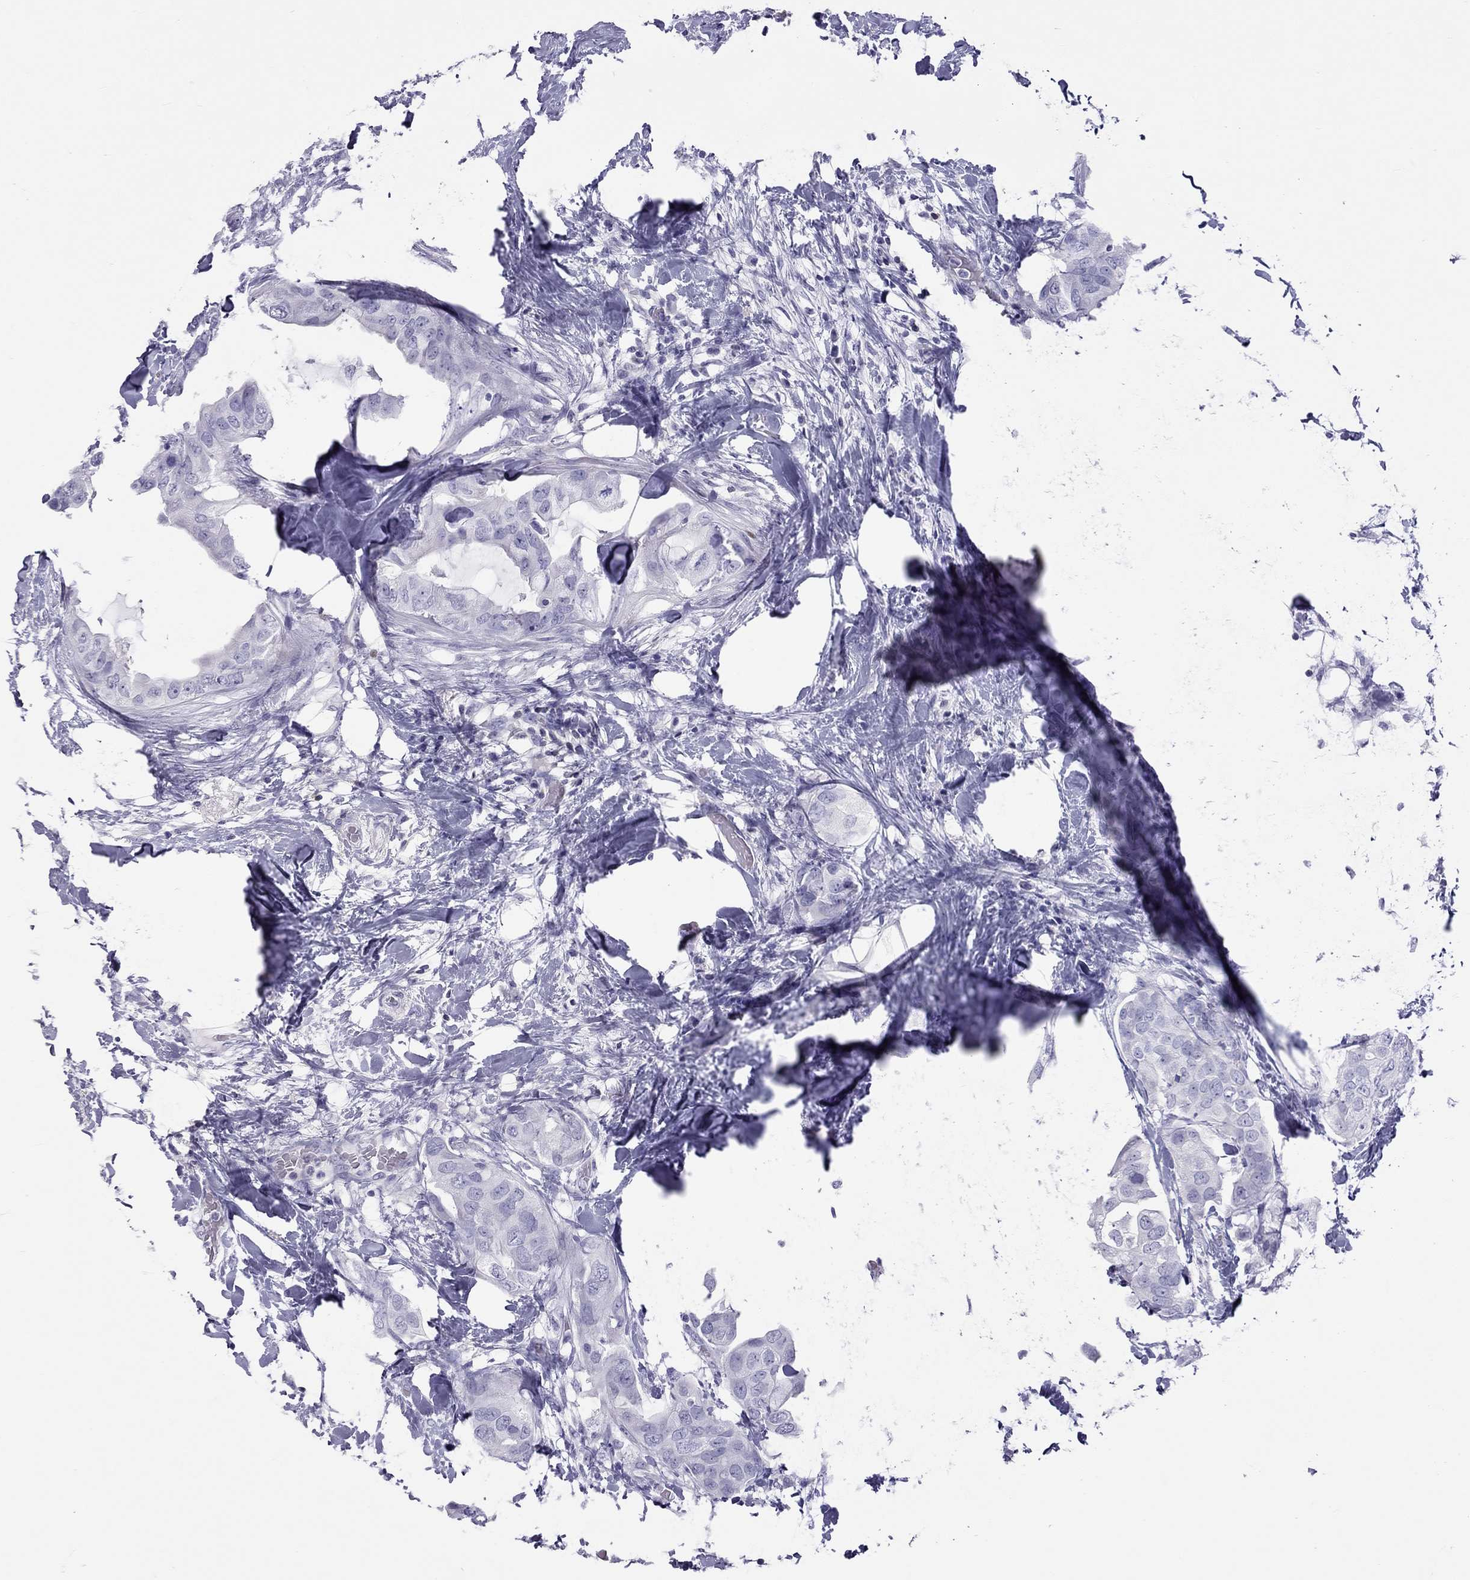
{"staining": {"intensity": "negative", "quantity": "none", "location": "none"}, "tissue": "breast cancer", "cell_type": "Tumor cells", "image_type": "cancer", "snomed": [{"axis": "morphology", "description": "Normal tissue, NOS"}, {"axis": "morphology", "description": "Duct carcinoma"}, {"axis": "topography", "description": "Breast"}], "caption": "Breast cancer stained for a protein using immunohistochemistry (IHC) exhibits no expression tumor cells.", "gene": "STAG3", "patient": {"sex": "female", "age": 40}}